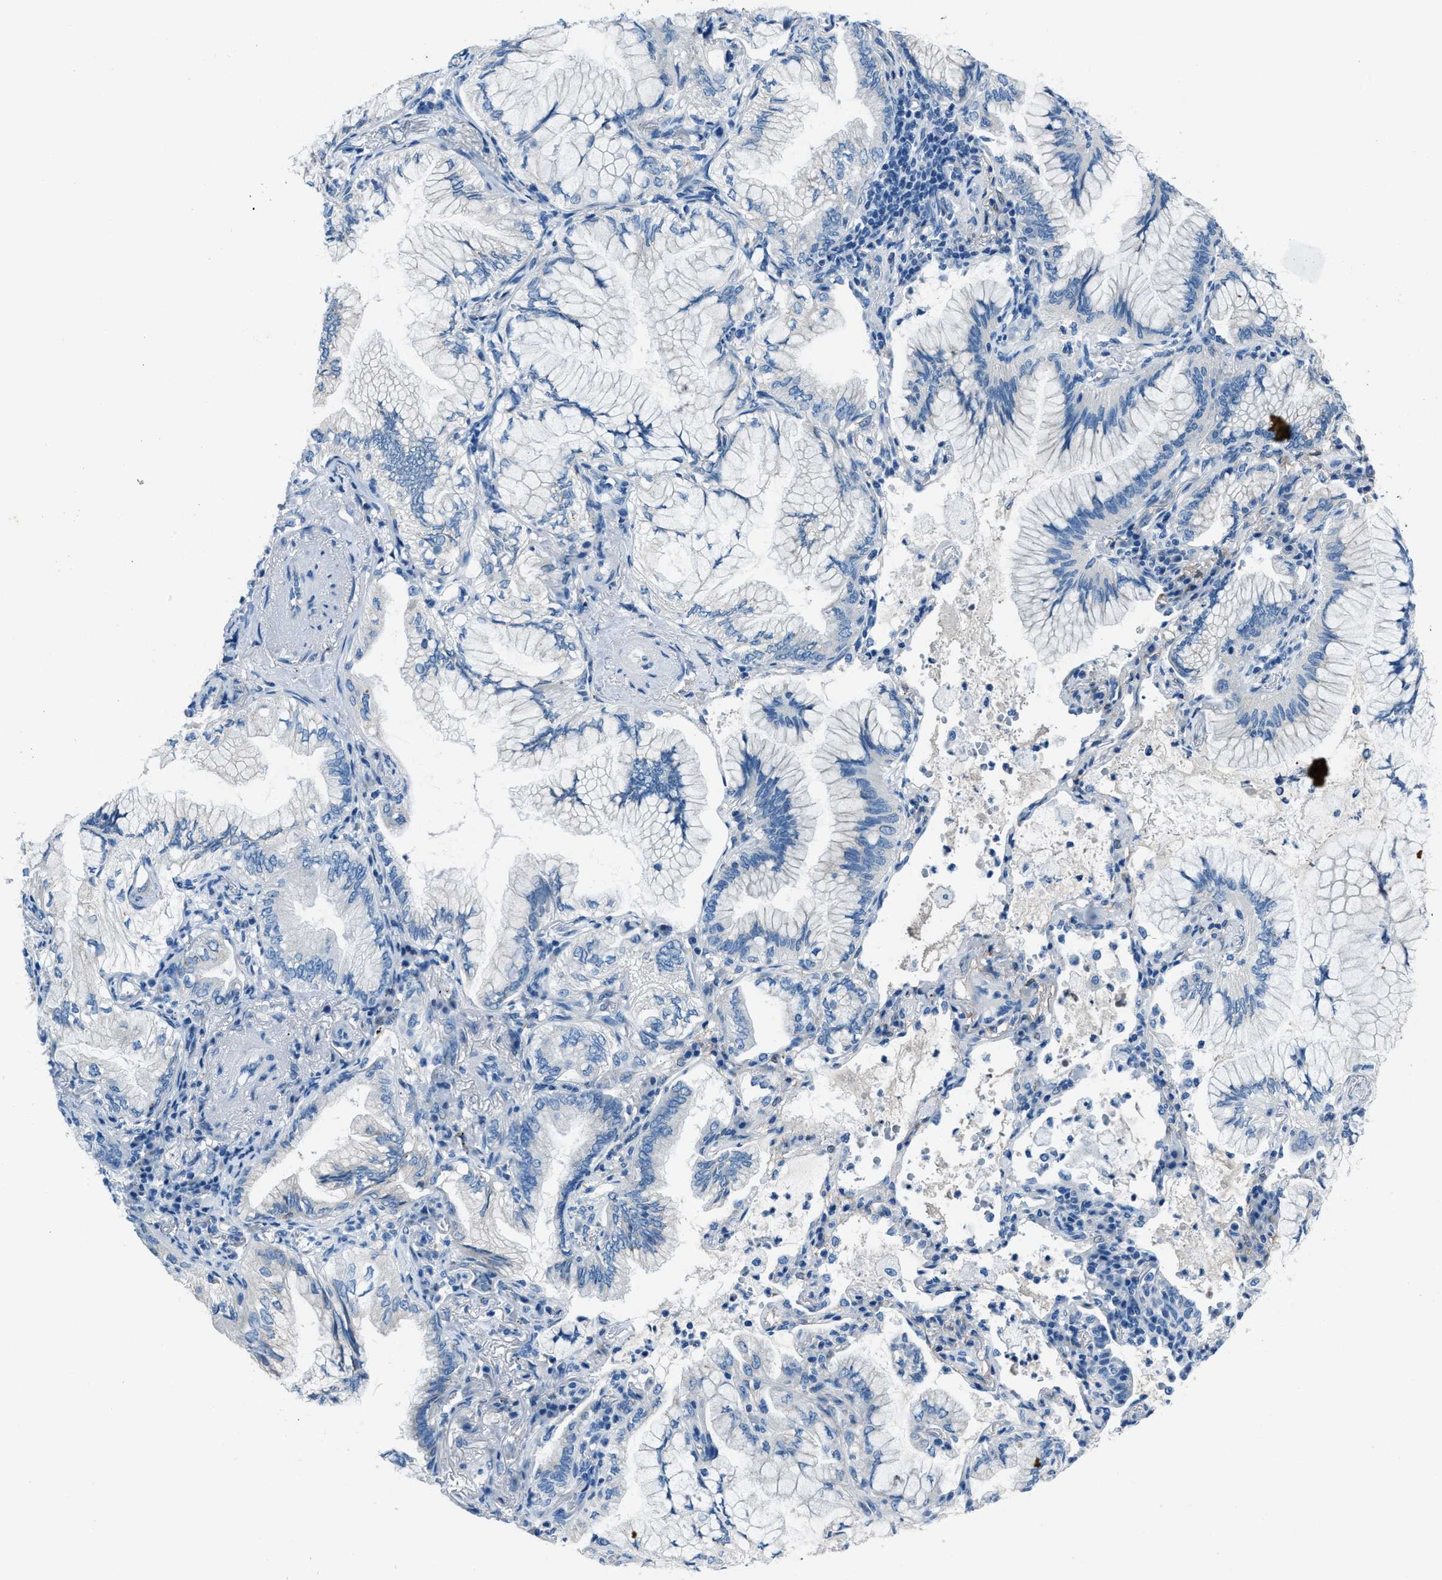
{"staining": {"intensity": "negative", "quantity": "none", "location": "none"}, "tissue": "lung cancer", "cell_type": "Tumor cells", "image_type": "cancer", "snomed": [{"axis": "morphology", "description": "Adenocarcinoma, NOS"}, {"axis": "topography", "description": "Lung"}], "caption": "Tumor cells show no significant protein staining in lung adenocarcinoma.", "gene": "AMACR", "patient": {"sex": "female", "age": 70}}